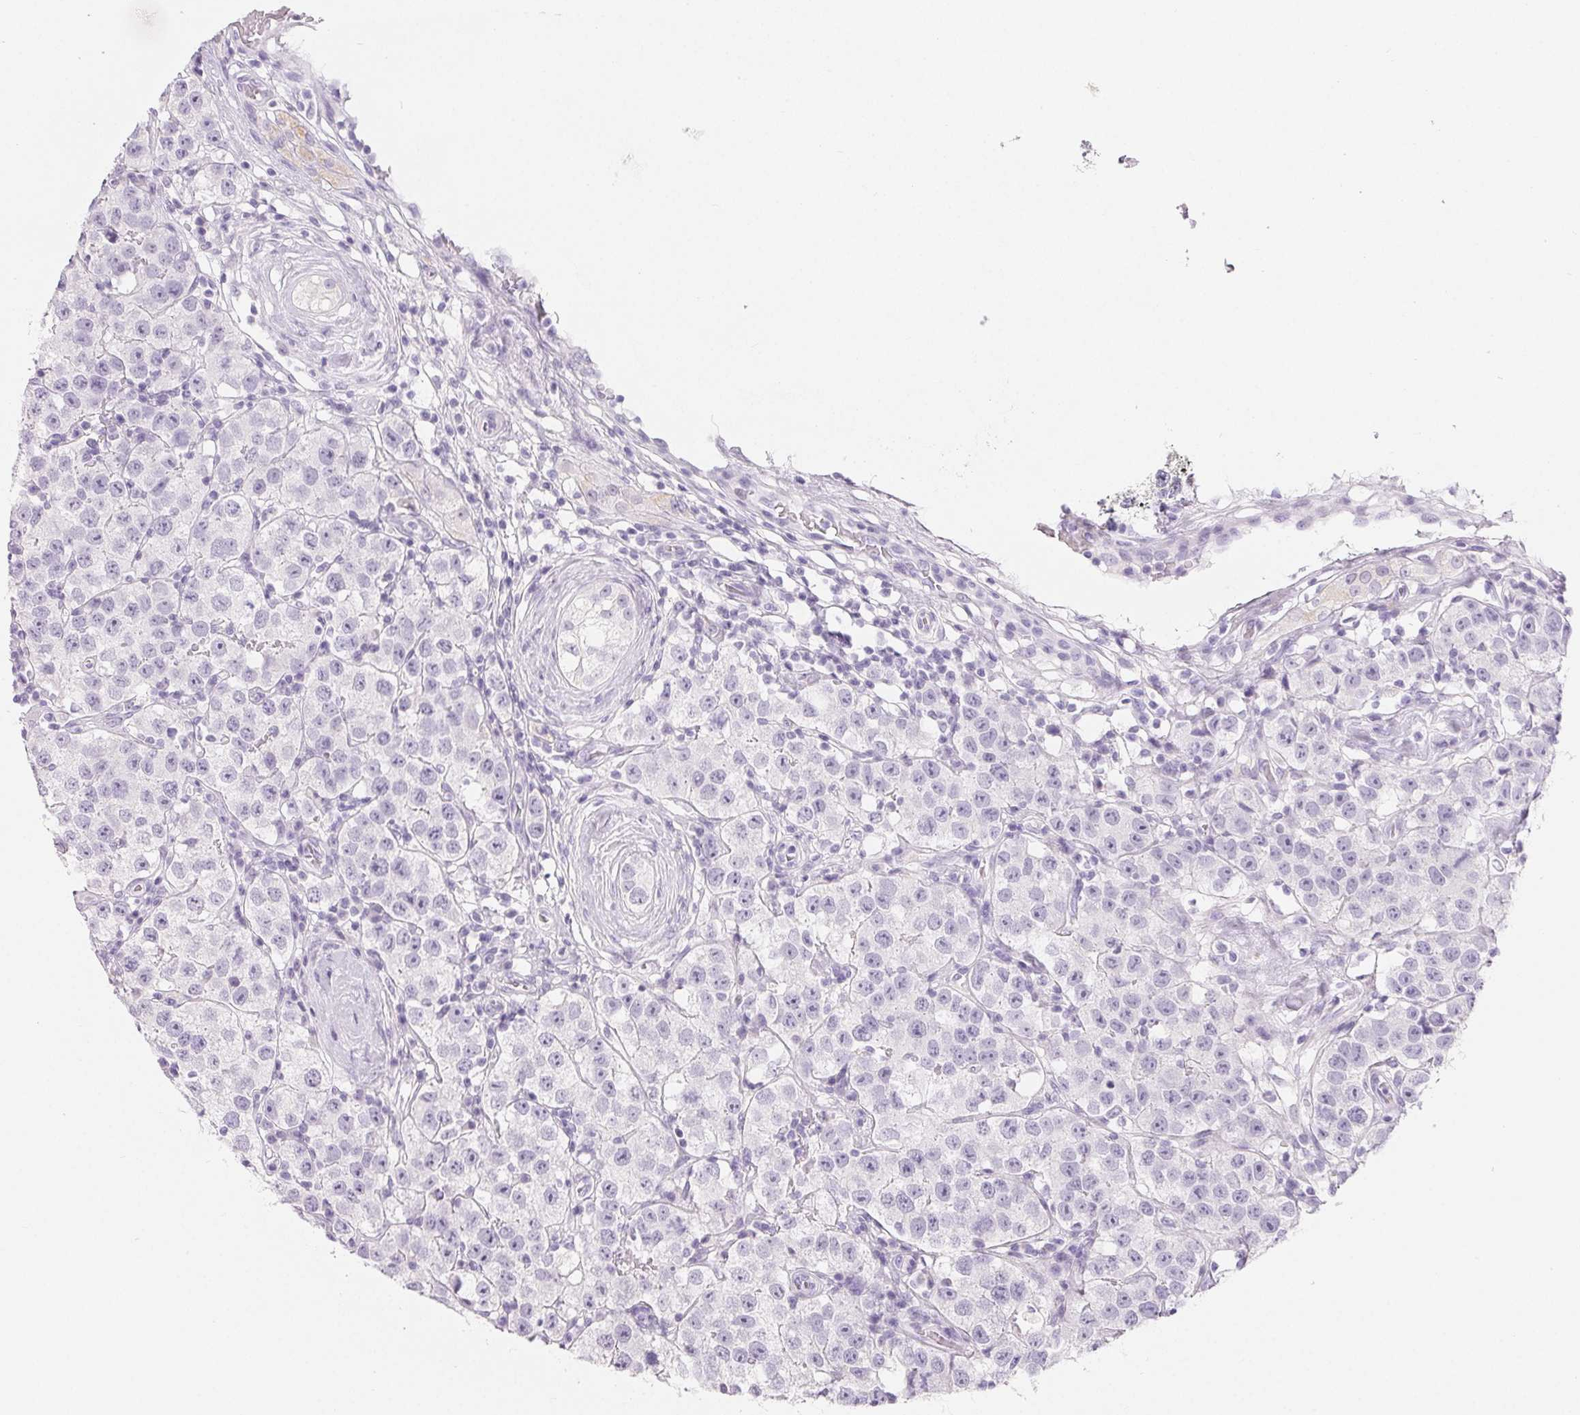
{"staining": {"intensity": "negative", "quantity": "none", "location": "none"}, "tissue": "testis cancer", "cell_type": "Tumor cells", "image_type": "cancer", "snomed": [{"axis": "morphology", "description": "Seminoma, NOS"}, {"axis": "topography", "description": "Testis"}], "caption": "Tumor cells are negative for brown protein staining in seminoma (testis).", "gene": "SPACA5B", "patient": {"sex": "male", "age": 34}}